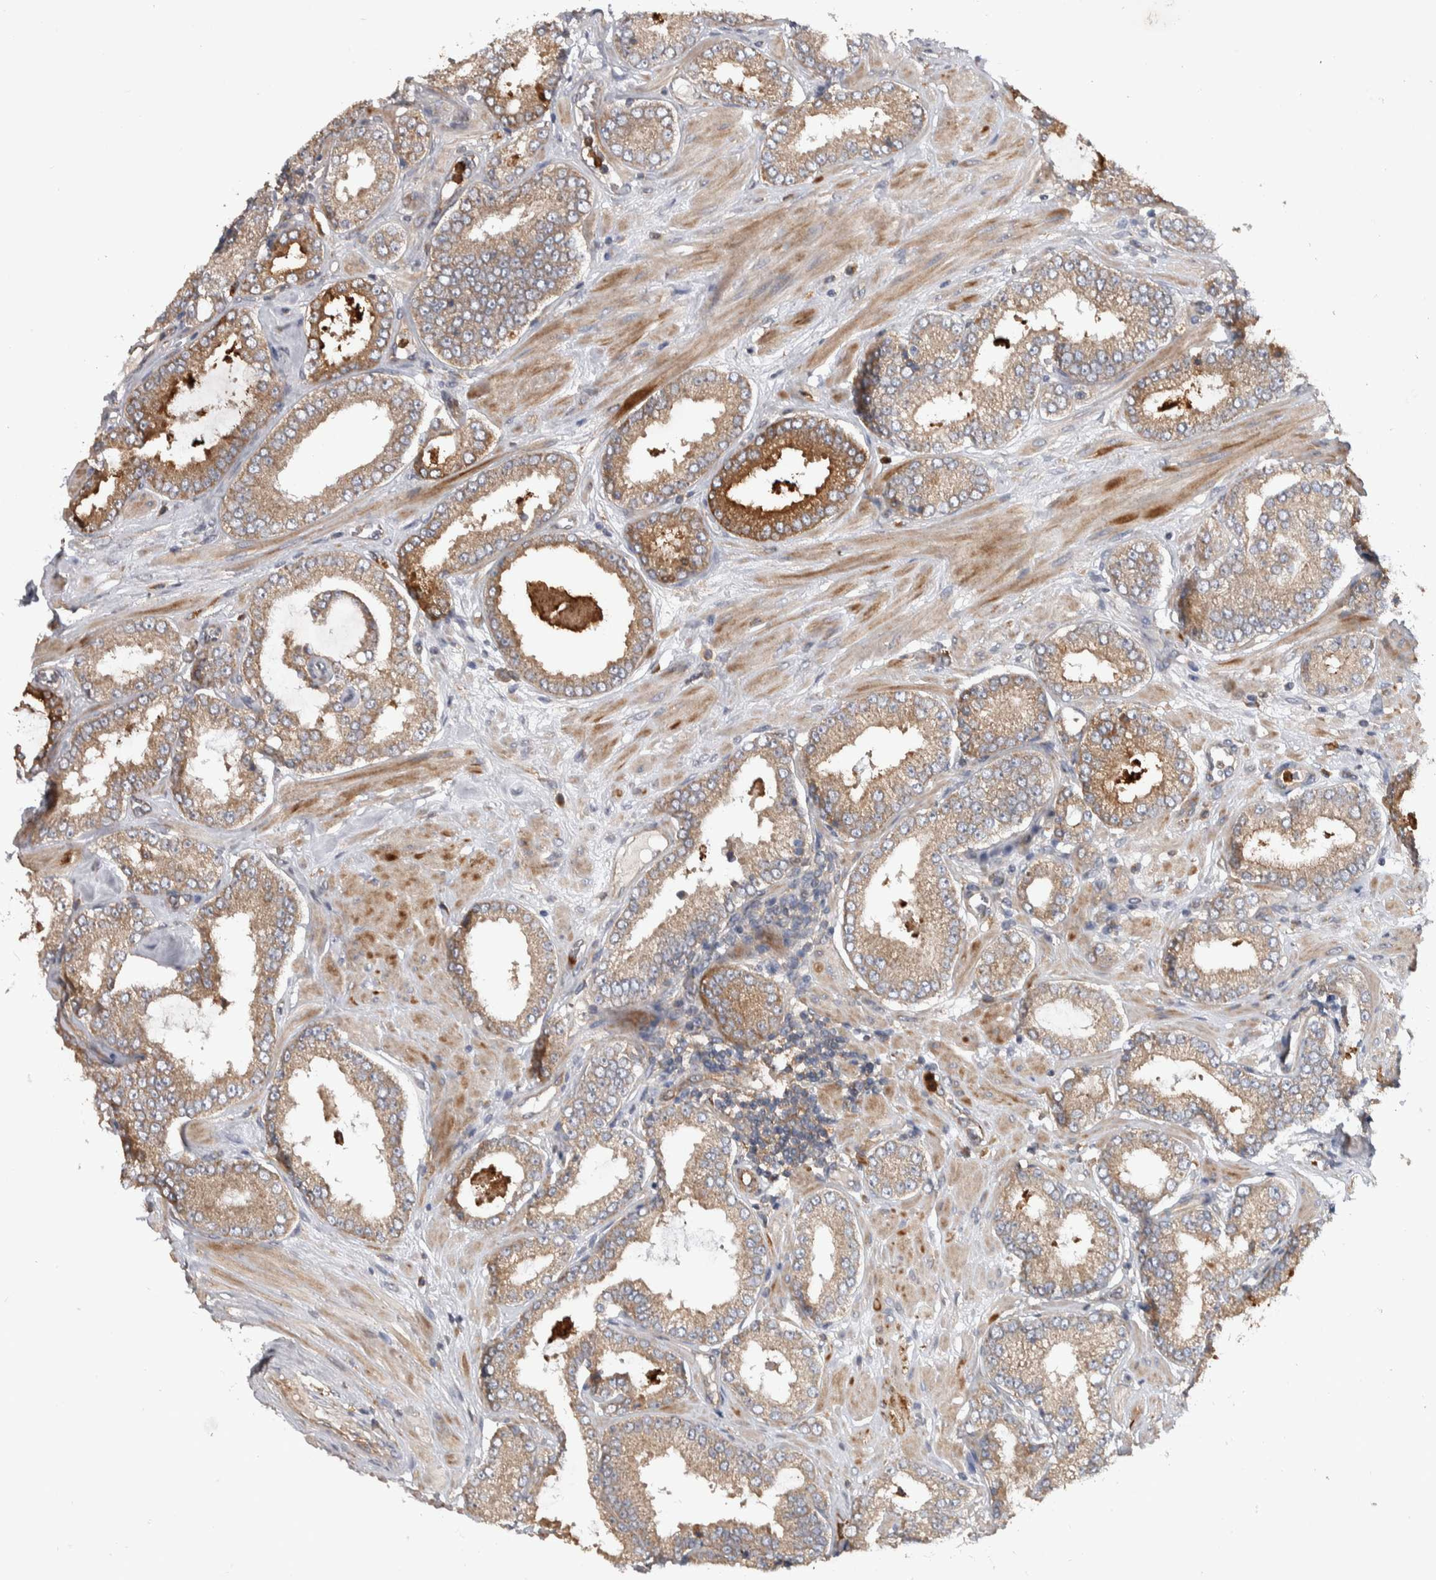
{"staining": {"intensity": "weak", "quantity": ">75%", "location": "cytoplasmic/membranous"}, "tissue": "prostate cancer", "cell_type": "Tumor cells", "image_type": "cancer", "snomed": [{"axis": "morphology", "description": "Adenocarcinoma, Low grade"}, {"axis": "topography", "description": "Prostate"}], "caption": "Prostate low-grade adenocarcinoma stained for a protein shows weak cytoplasmic/membranous positivity in tumor cells.", "gene": "SDCBP", "patient": {"sex": "male", "age": 62}}